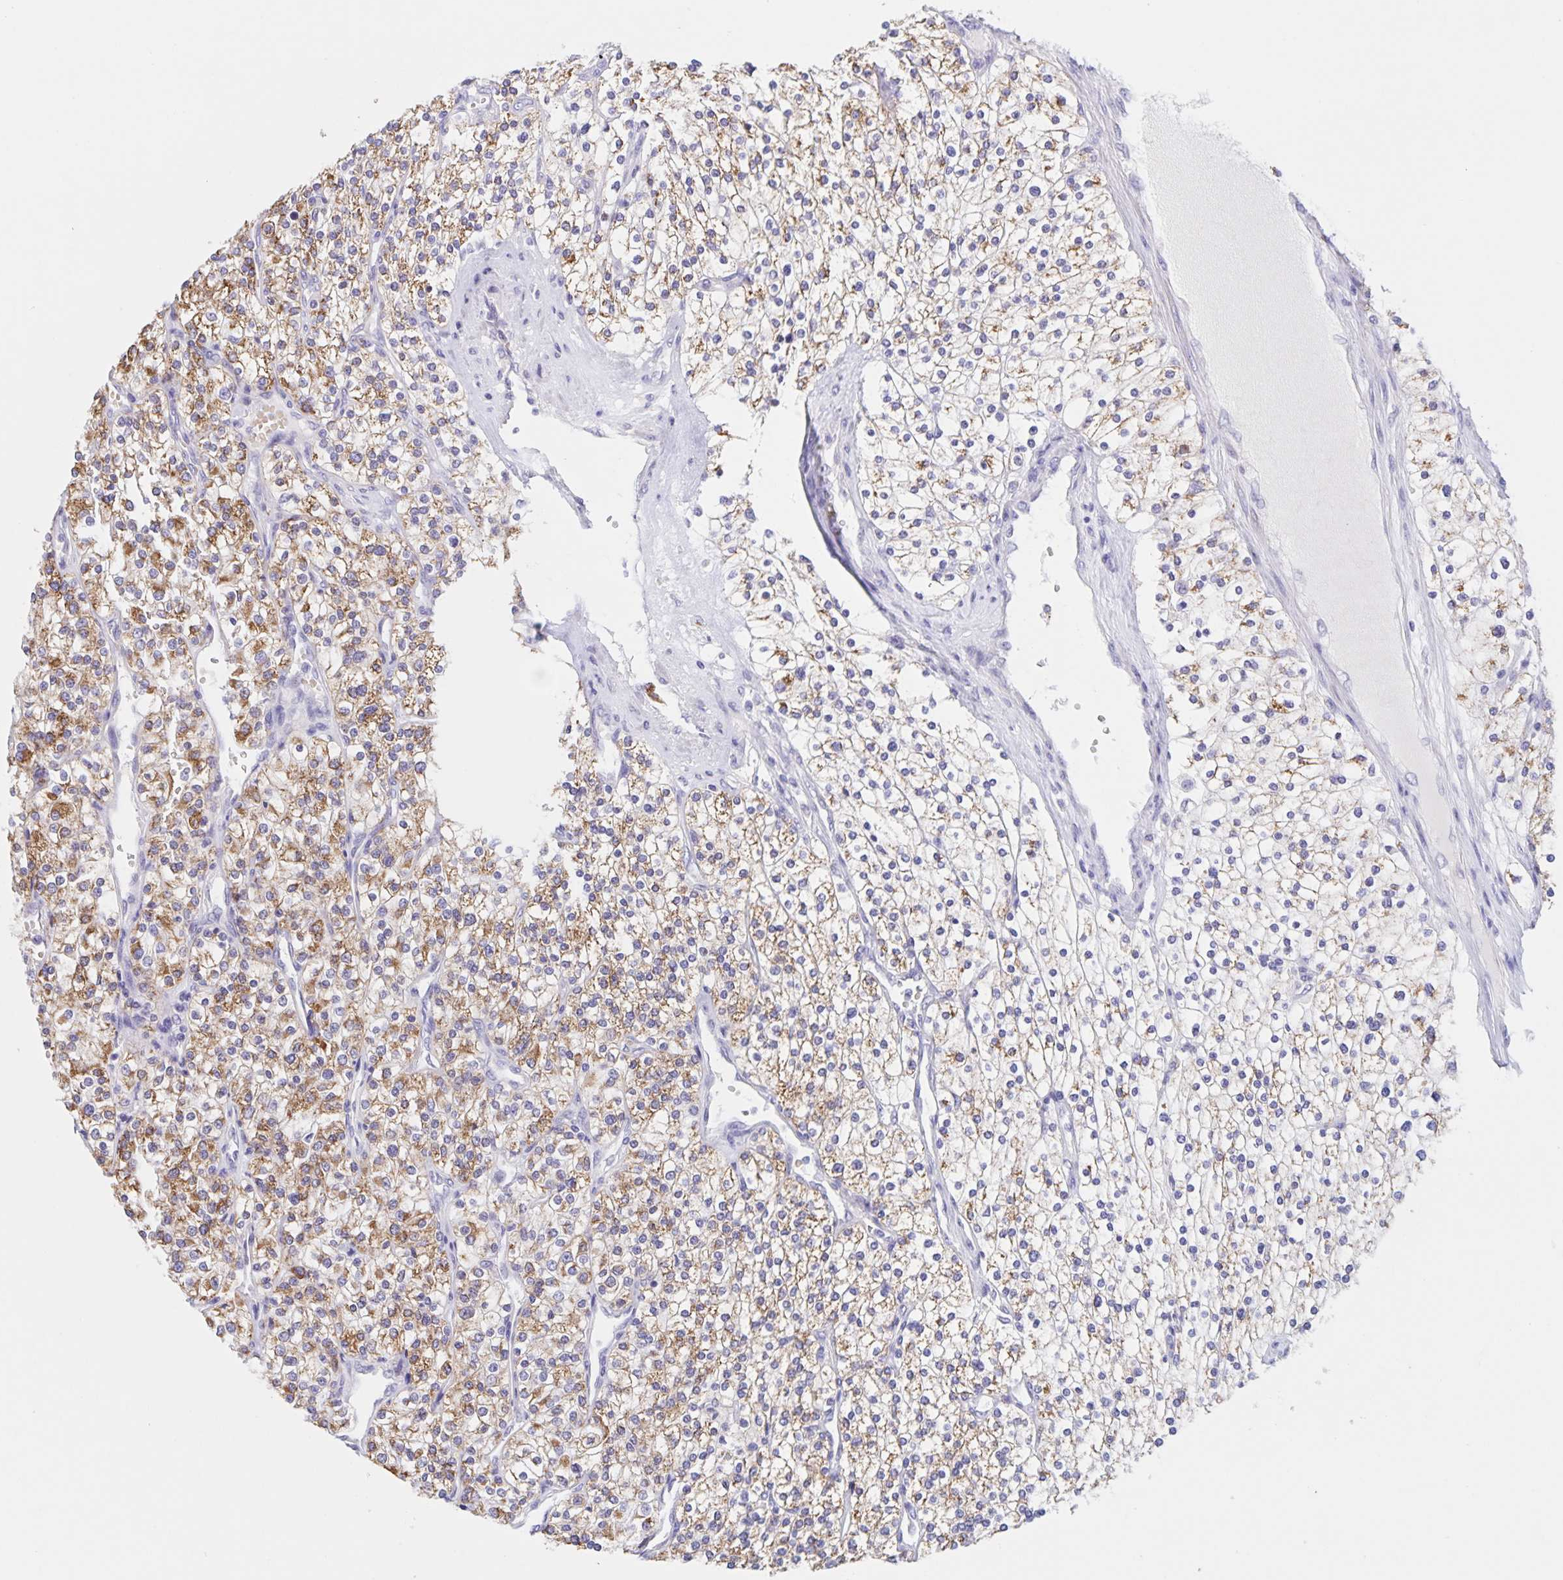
{"staining": {"intensity": "moderate", "quantity": ">75%", "location": "cytoplasmic/membranous"}, "tissue": "renal cancer", "cell_type": "Tumor cells", "image_type": "cancer", "snomed": [{"axis": "morphology", "description": "Adenocarcinoma, NOS"}, {"axis": "topography", "description": "Kidney"}], "caption": "This is a photomicrograph of immunohistochemistry (IHC) staining of renal cancer (adenocarcinoma), which shows moderate staining in the cytoplasmic/membranous of tumor cells.", "gene": "DMGDH", "patient": {"sex": "male", "age": 80}}